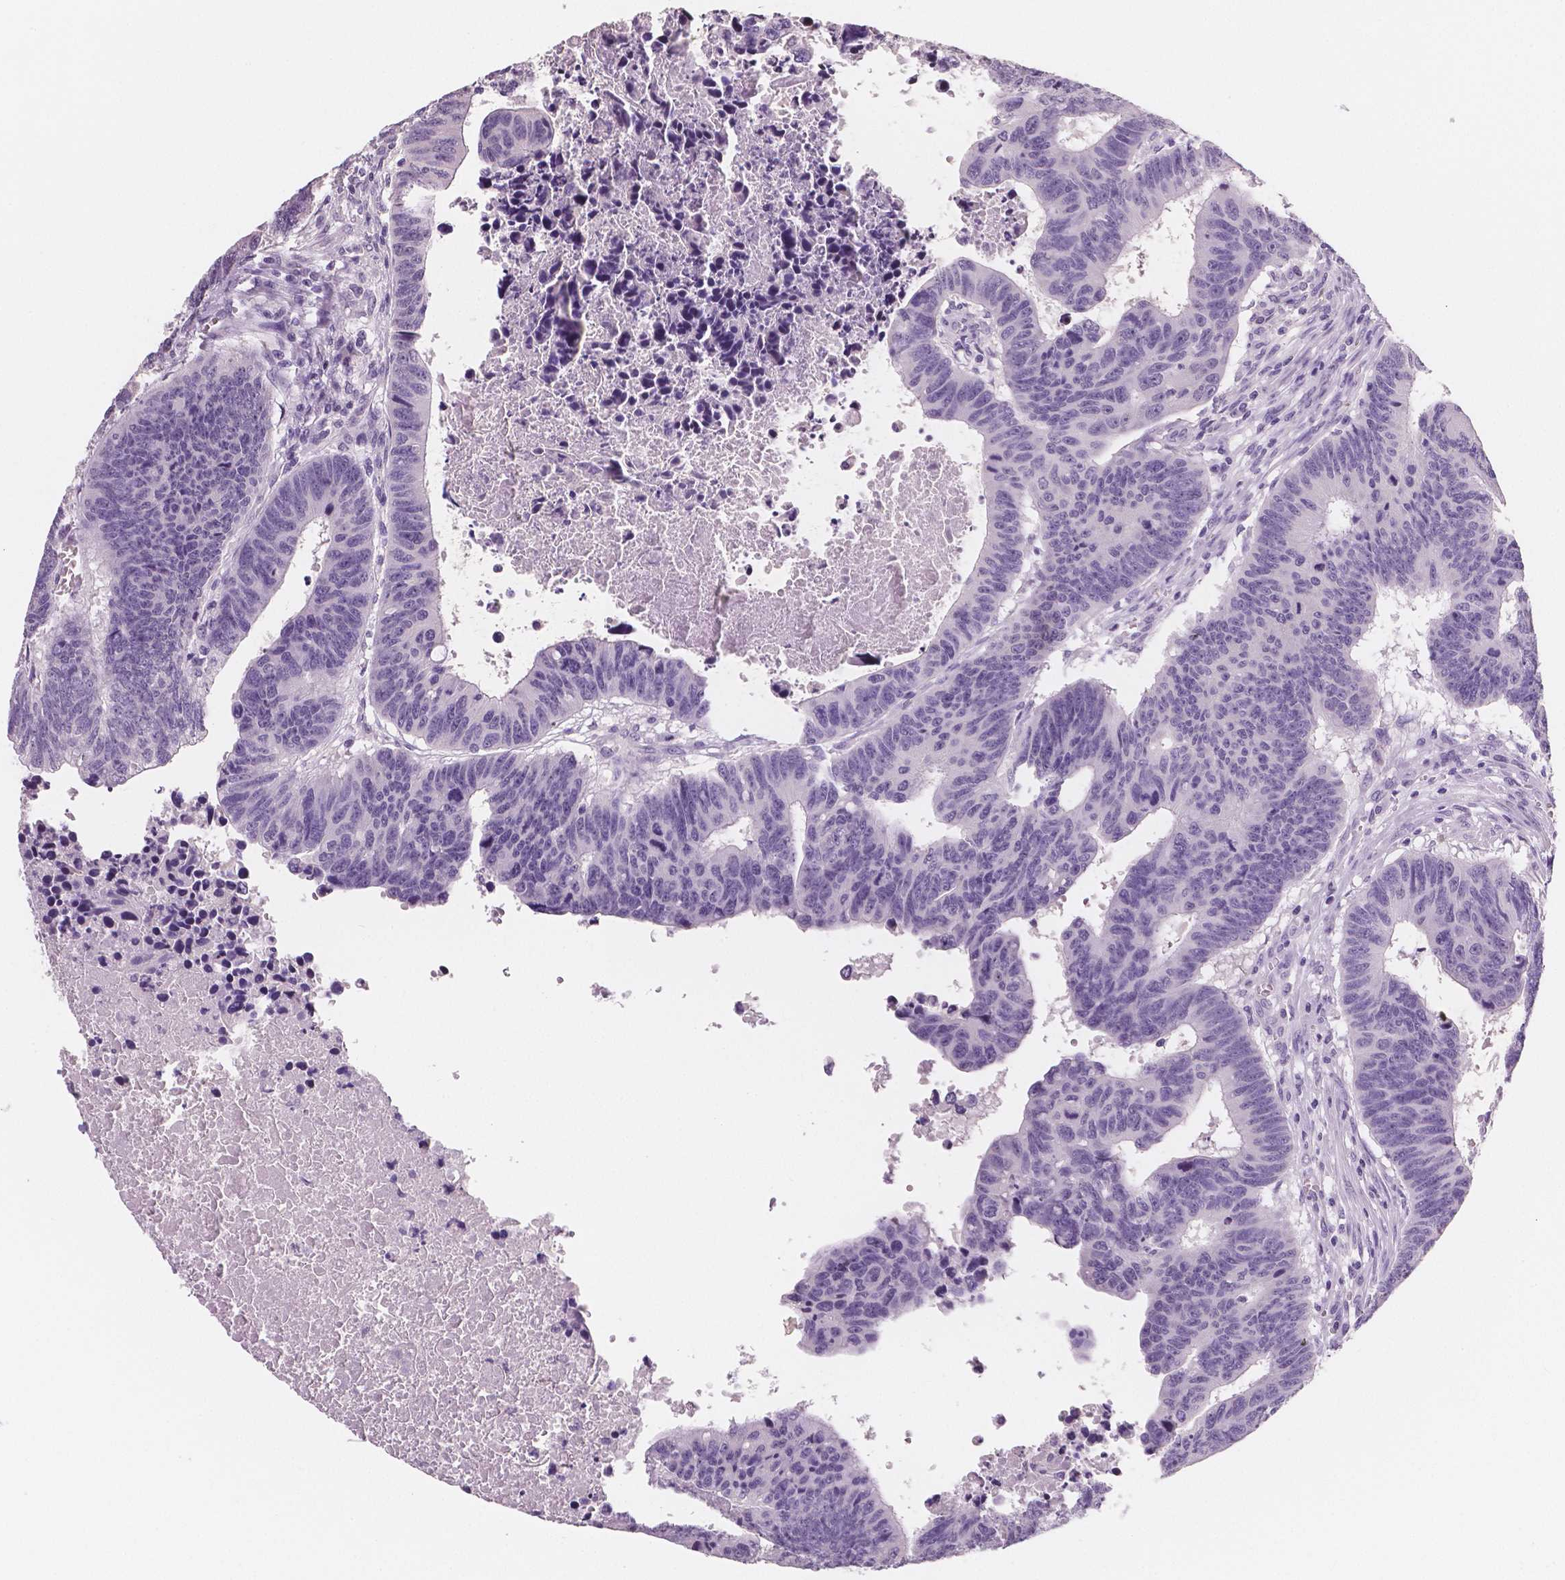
{"staining": {"intensity": "negative", "quantity": "none", "location": "none"}, "tissue": "colorectal cancer", "cell_type": "Tumor cells", "image_type": "cancer", "snomed": [{"axis": "morphology", "description": "Adenocarcinoma, NOS"}, {"axis": "topography", "description": "Rectum"}], "caption": "Tumor cells show no significant protein expression in adenocarcinoma (colorectal). Nuclei are stained in blue.", "gene": "TSPAN7", "patient": {"sex": "female", "age": 85}}